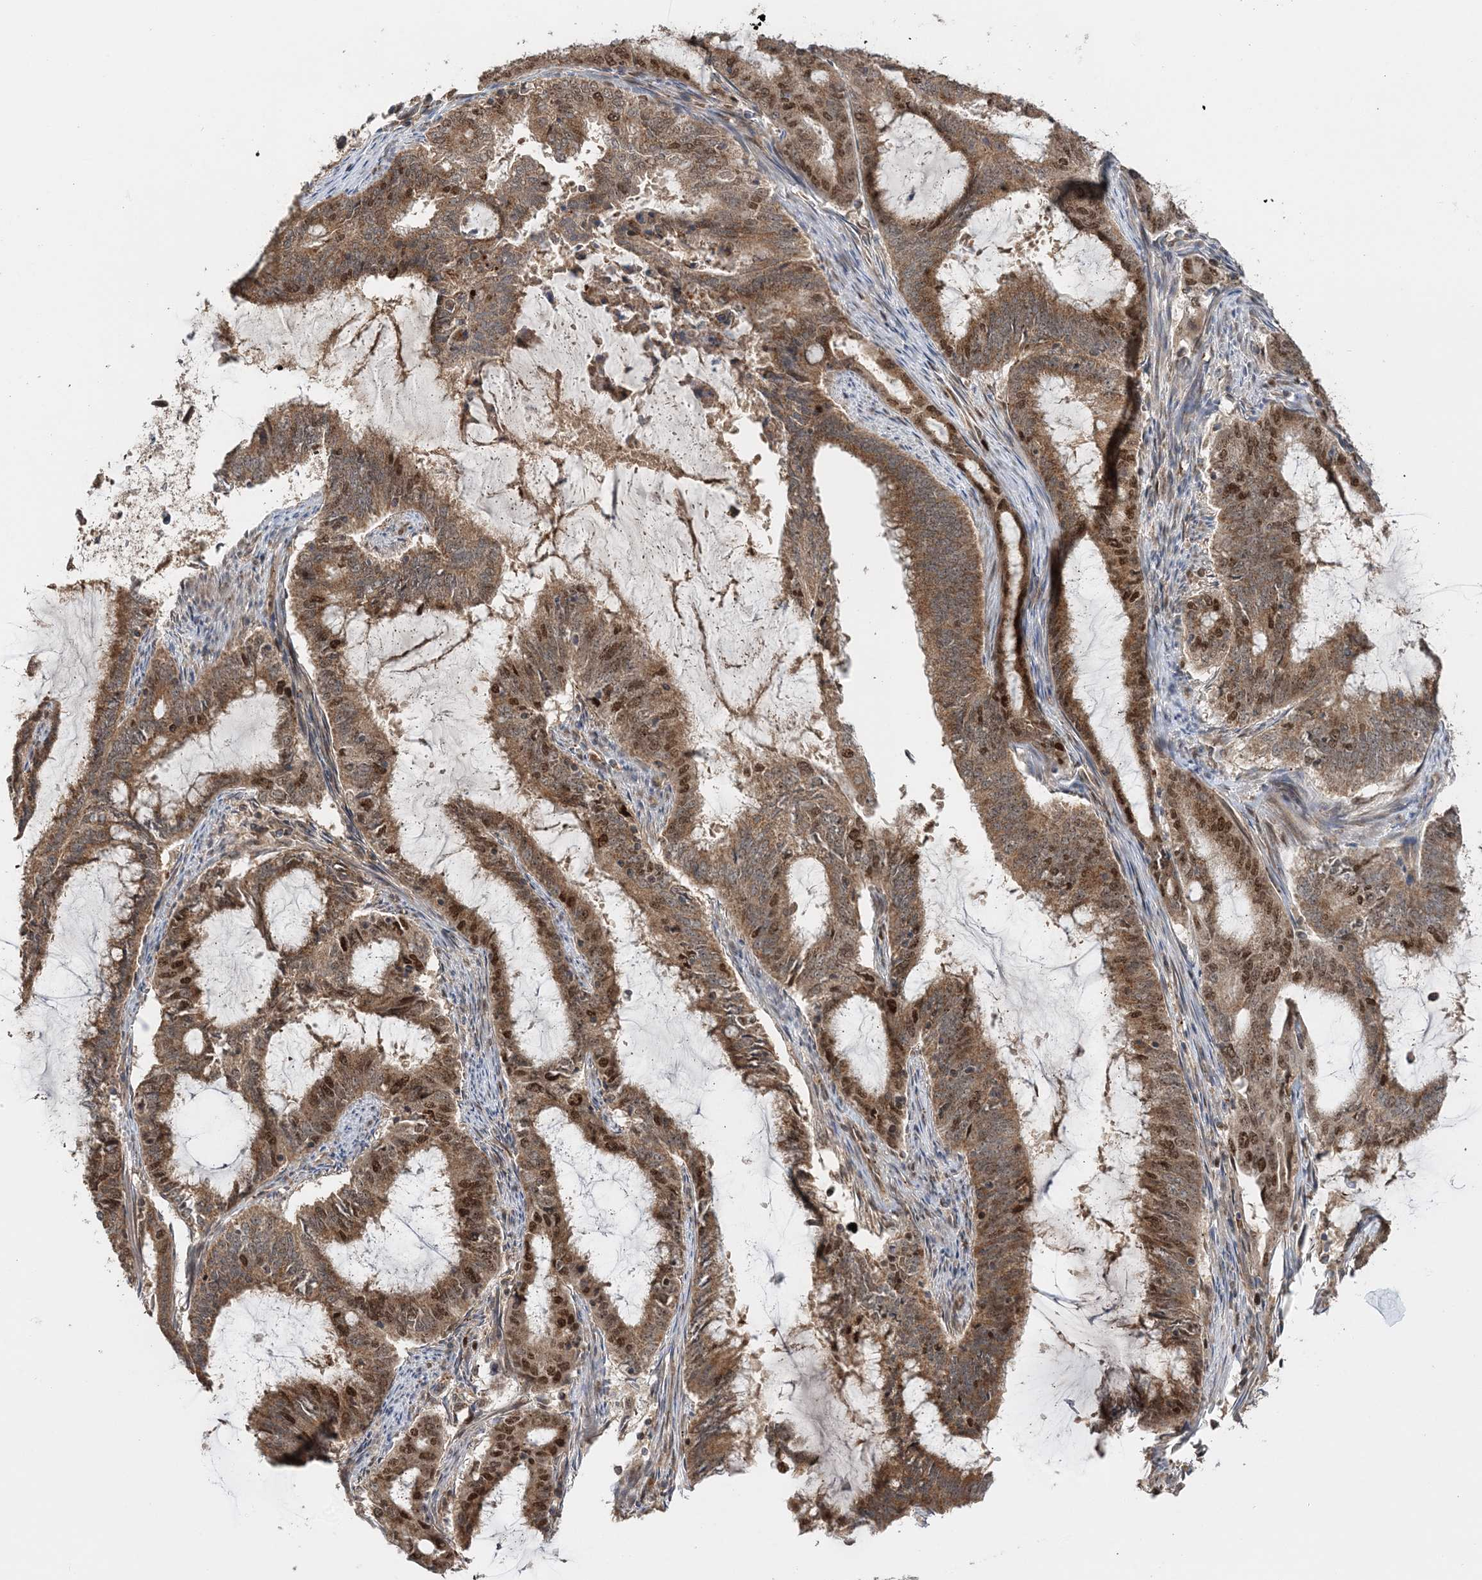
{"staining": {"intensity": "moderate", "quantity": ">75%", "location": "cytoplasmic/membranous,nuclear"}, "tissue": "endometrial cancer", "cell_type": "Tumor cells", "image_type": "cancer", "snomed": [{"axis": "morphology", "description": "Adenocarcinoma, NOS"}, {"axis": "topography", "description": "Endometrium"}], "caption": "Immunohistochemistry (IHC) image of neoplastic tissue: human endometrial adenocarcinoma stained using IHC exhibits medium levels of moderate protein expression localized specifically in the cytoplasmic/membranous and nuclear of tumor cells, appearing as a cytoplasmic/membranous and nuclear brown color.", "gene": "KIF4A", "patient": {"sex": "female", "age": 51}}